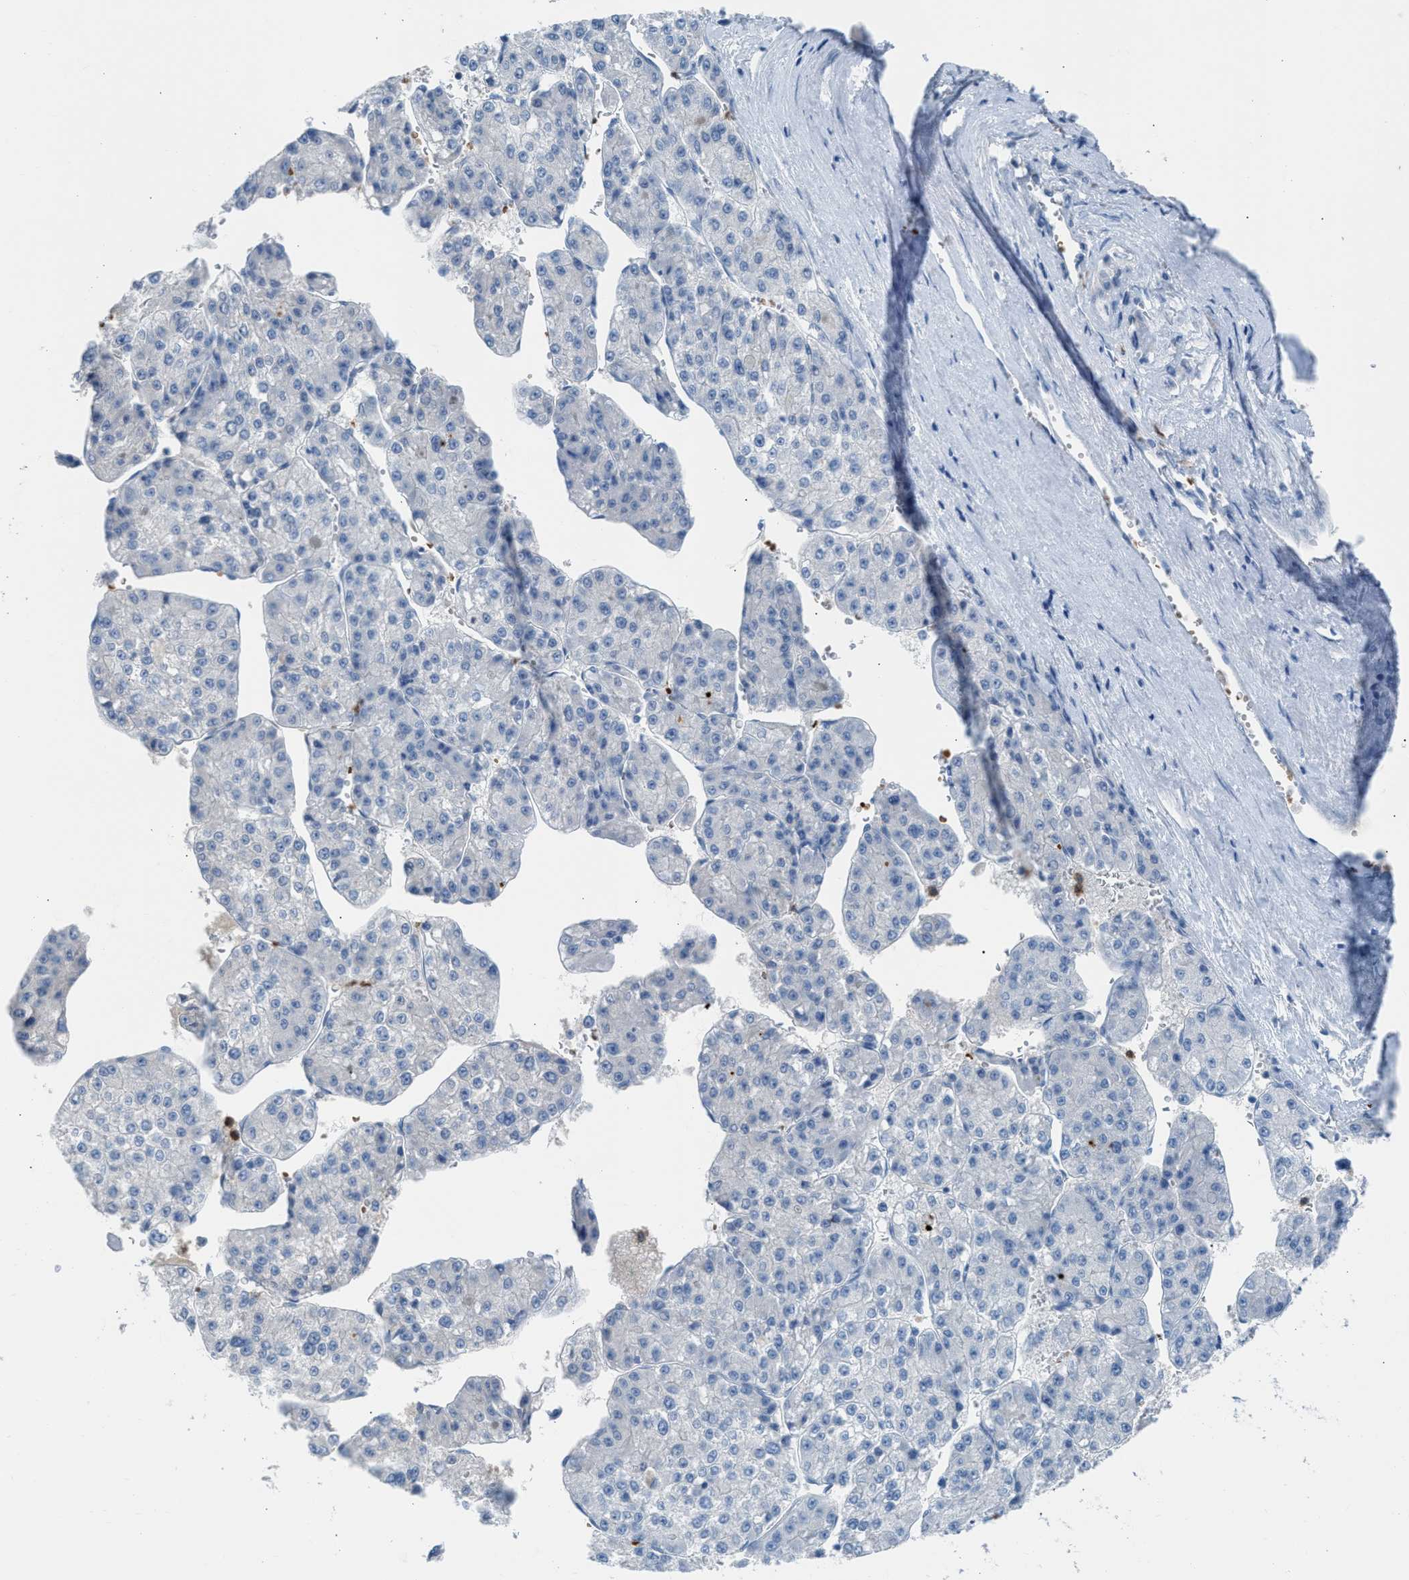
{"staining": {"intensity": "negative", "quantity": "none", "location": "none"}, "tissue": "liver cancer", "cell_type": "Tumor cells", "image_type": "cancer", "snomed": [{"axis": "morphology", "description": "Carcinoma, Hepatocellular, NOS"}, {"axis": "topography", "description": "Liver"}], "caption": "Image shows no protein staining in tumor cells of liver cancer tissue.", "gene": "CFAP77", "patient": {"sex": "female", "age": 73}}